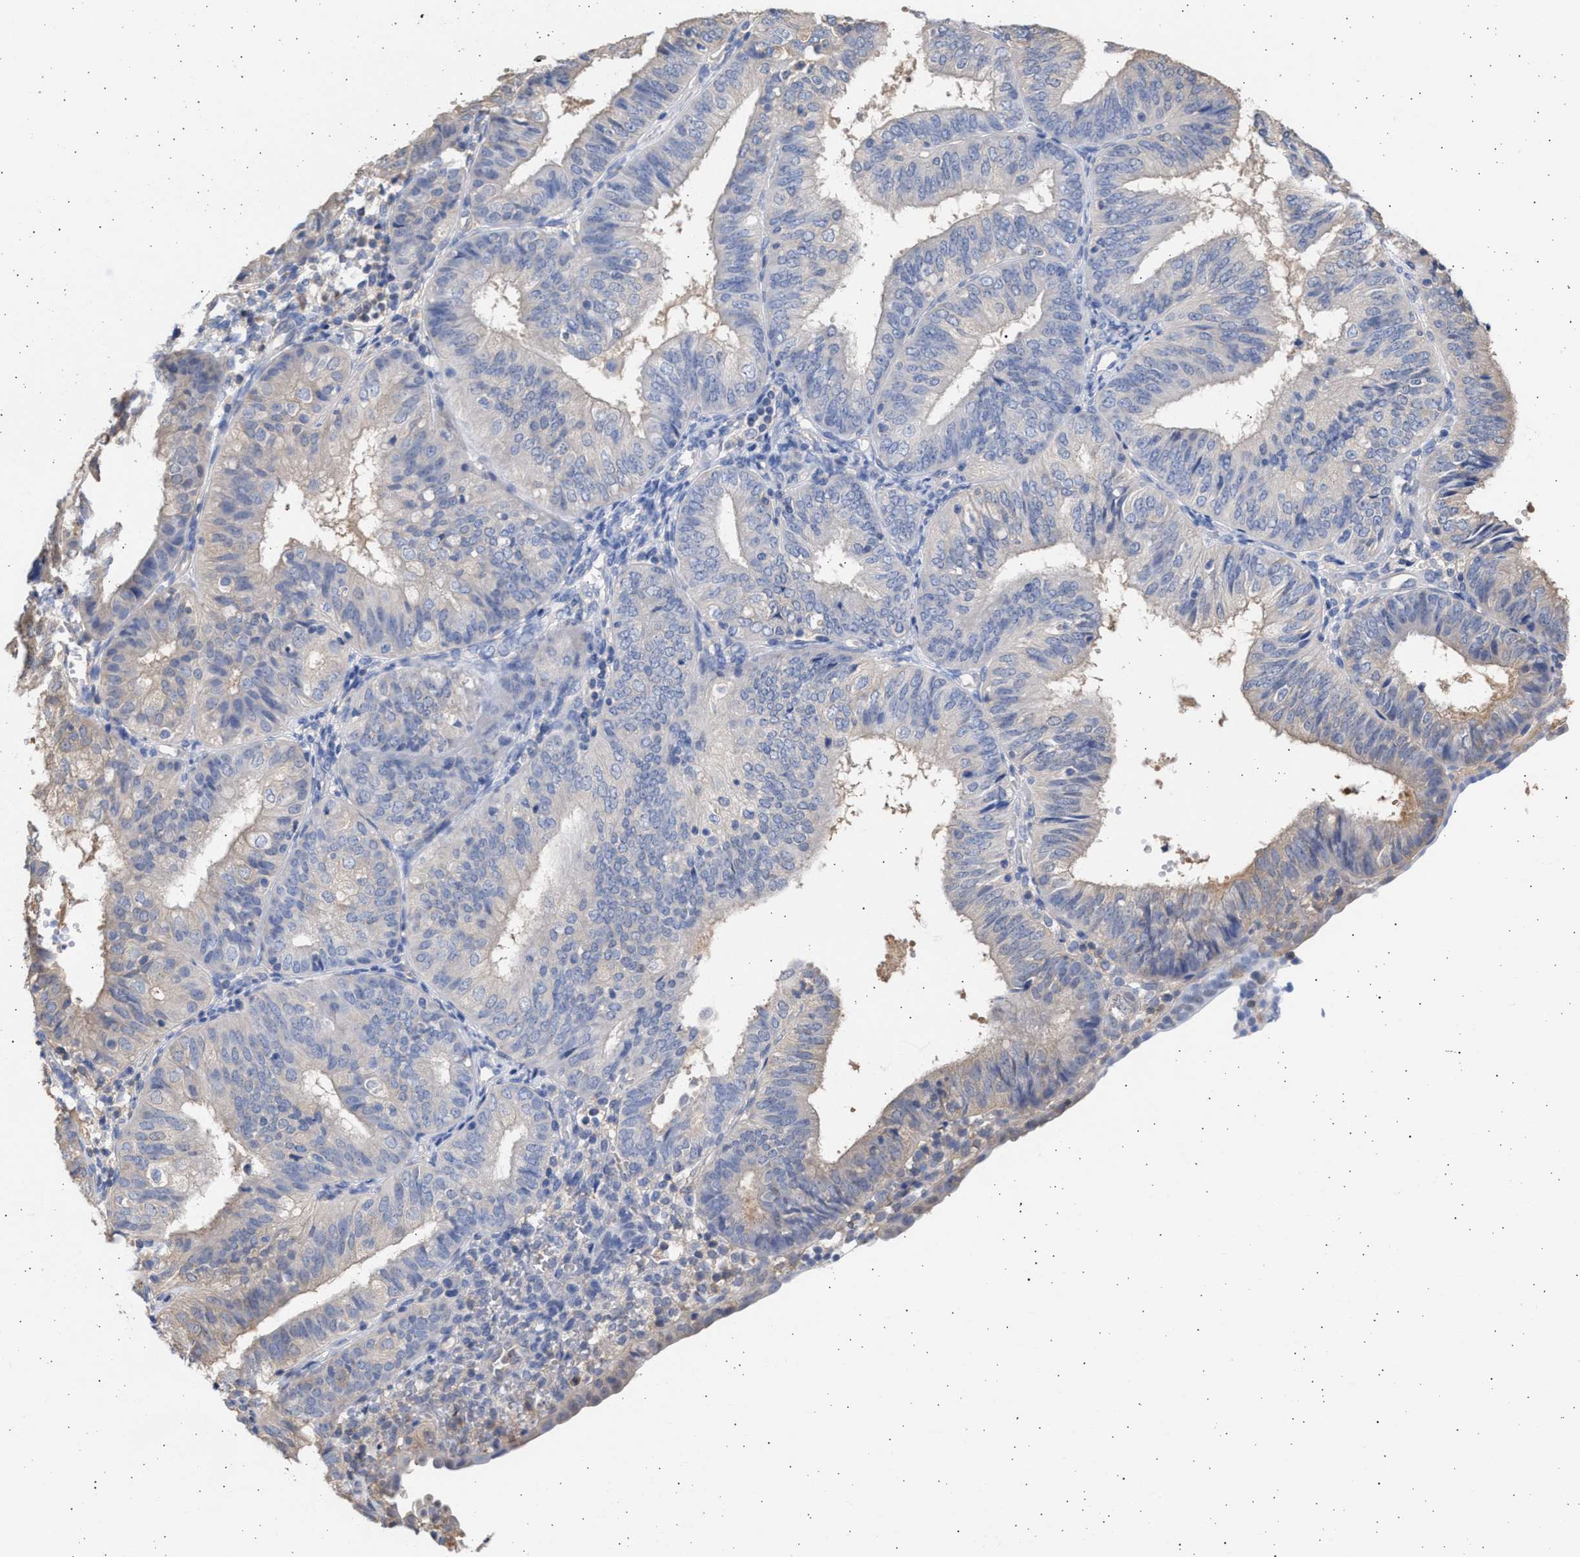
{"staining": {"intensity": "negative", "quantity": "none", "location": "none"}, "tissue": "endometrial cancer", "cell_type": "Tumor cells", "image_type": "cancer", "snomed": [{"axis": "morphology", "description": "Adenocarcinoma, NOS"}, {"axis": "topography", "description": "Endometrium"}], "caption": "High magnification brightfield microscopy of endometrial cancer (adenocarcinoma) stained with DAB (brown) and counterstained with hematoxylin (blue): tumor cells show no significant positivity.", "gene": "ALDOC", "patient": {"sex": "female", "age": 58}}